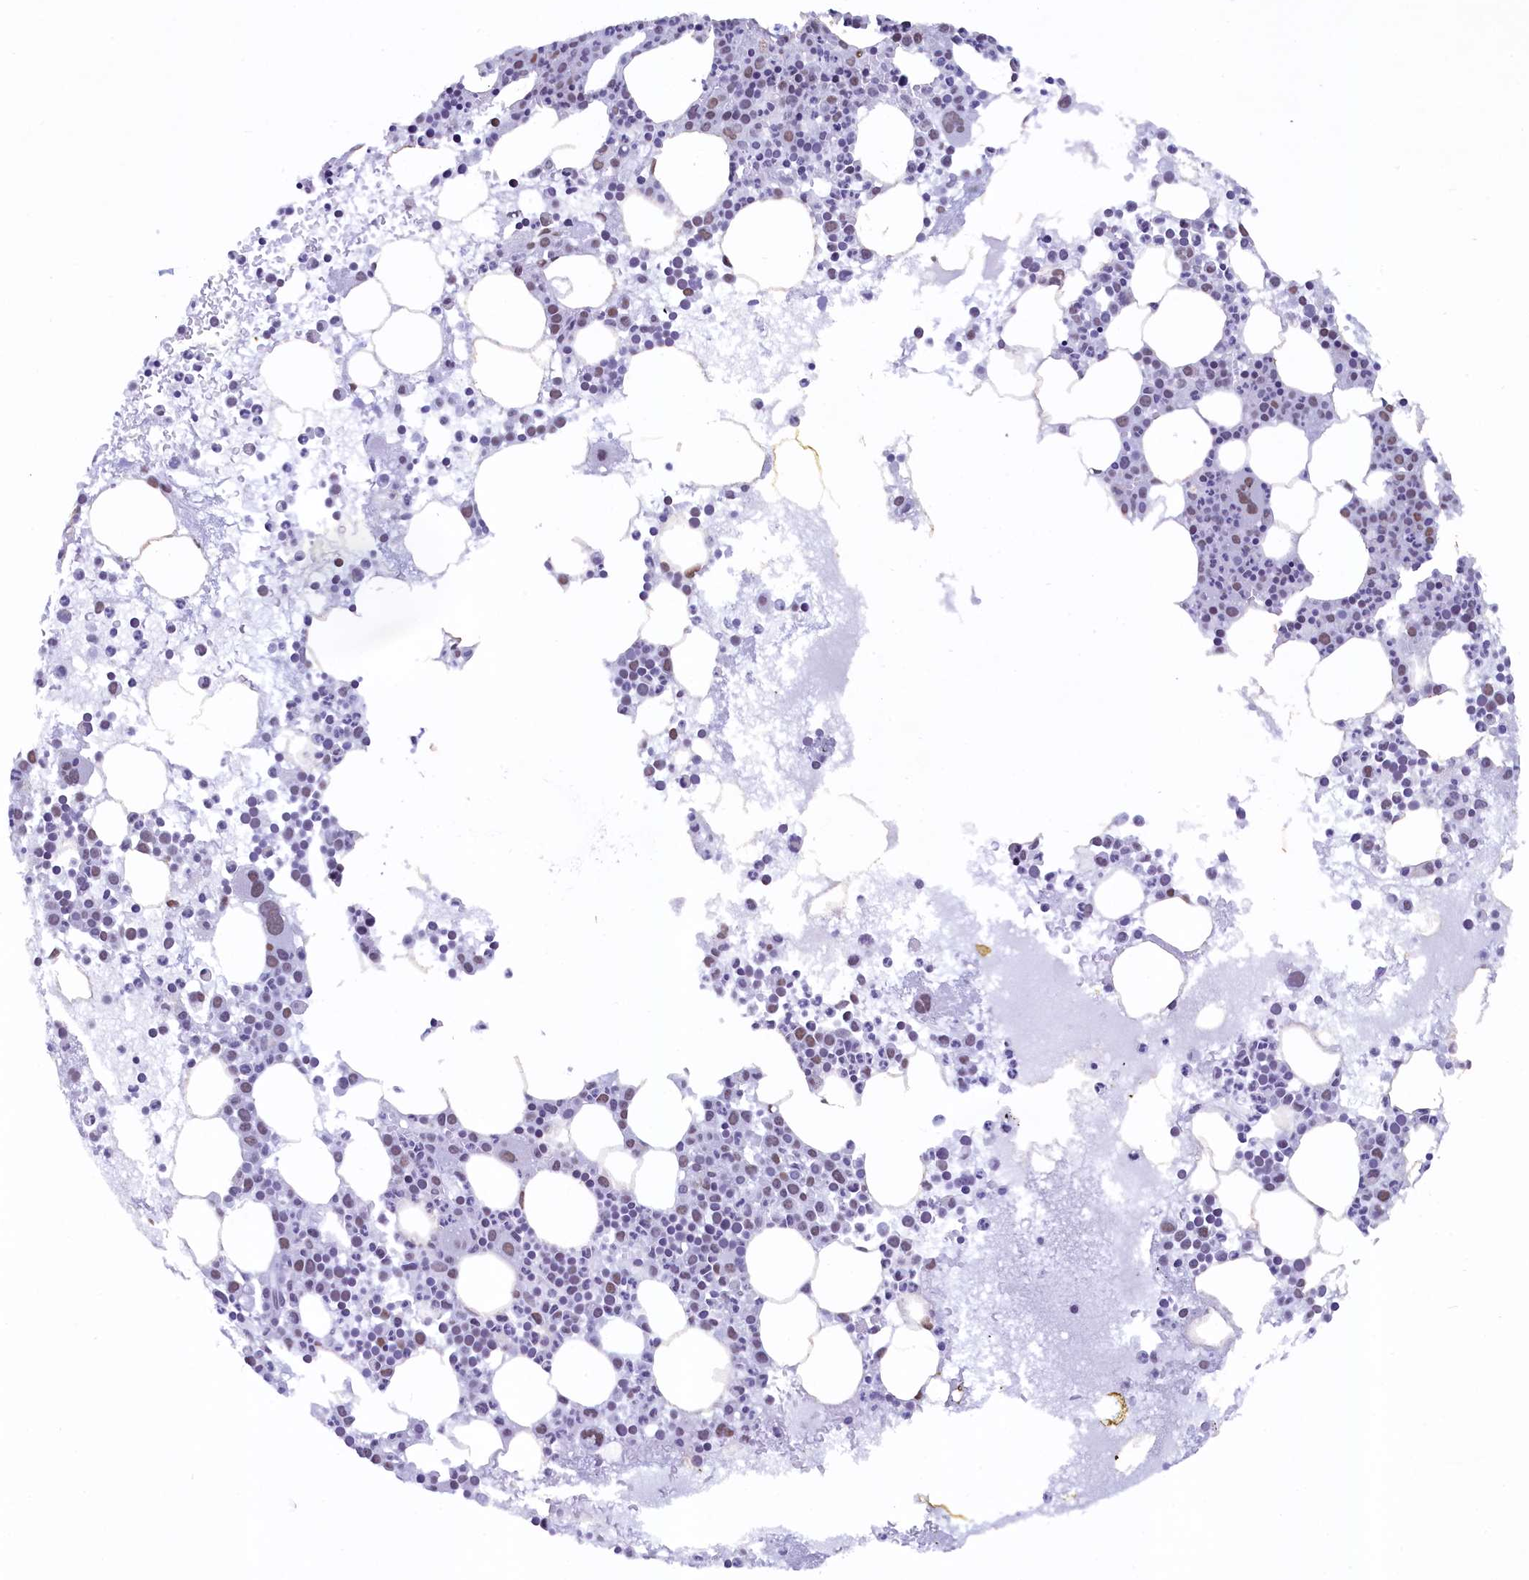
{"staining": {"intensity": "moderate", "quantity": "<25%", "location": "nuclear"}, "tissue": "bone marrow", "cell_type": "Hematopoietic cells", "image_type": "normal", "snomed": [{"axis": "morphology", "description": "Normal tissue, NOS"}, {"axis": "topography", "description": "Bone marrow"}], "caption": "A high-resolution histopathology image shows immunohistochemistry staining of normal bone marrow, which demonstrates moderate nuclear positivity in about <25% of hematopoietic cells. The protein of interest is stained brown, and the nuclei are stained in blue (DAB (3,3'-diaminobenzidine) IHC with brightfield microscopy, high magnification).", "gene": "SUGP2", "patient": {"sex": "female", "age": 76}}